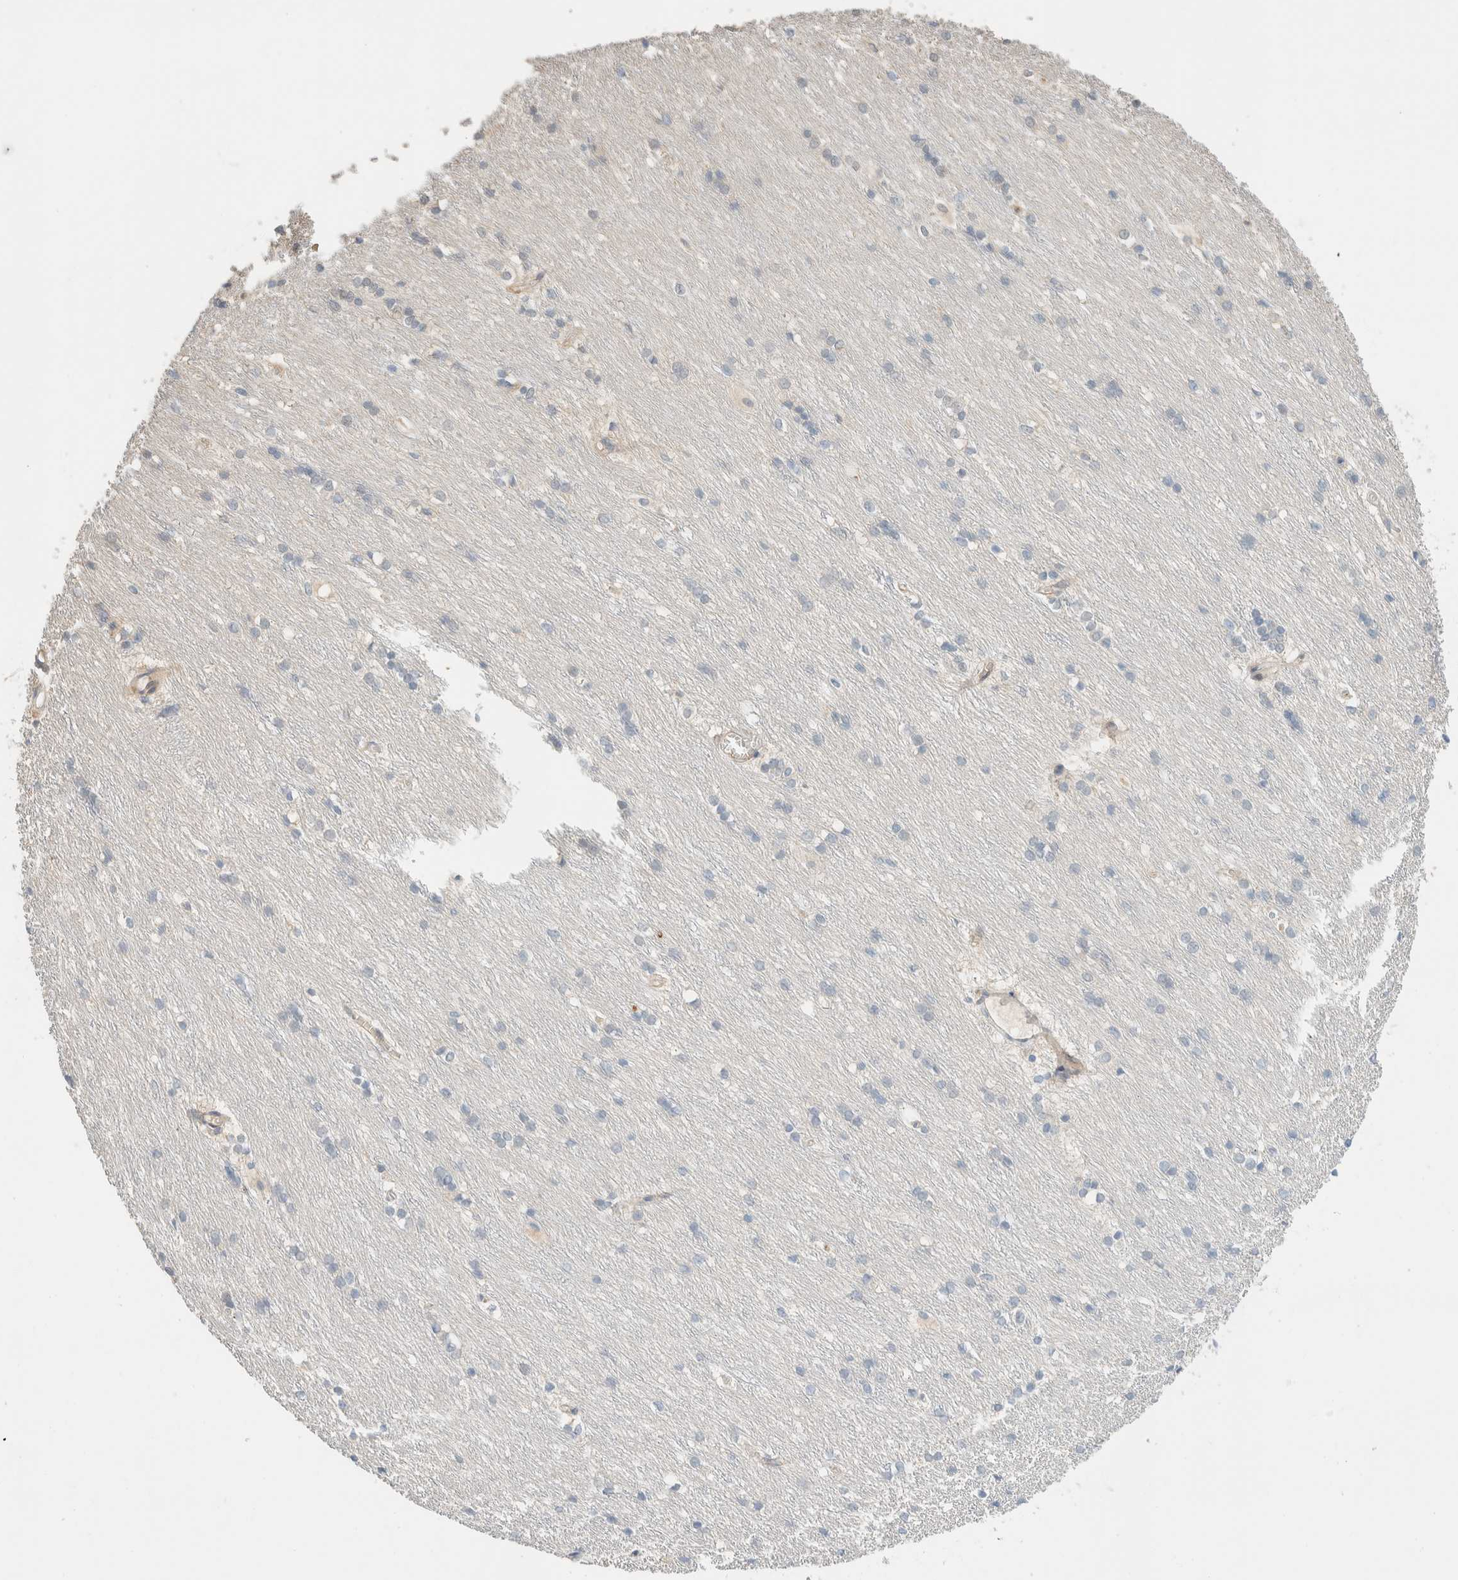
{"staining": {"intensity": "negative", "quantity": "none", "location": "none"}, "tissue": "caudate", "cell_type": "Glial cells", "image_type": "normal", "snomed": [{"axis": "morphology", "description": "Normal tissue, NOS"}, {"axis": "topography", "description": "Lateral ventricle wall"}], "caption": "Immunohistochemical staining of normal human caudate demonstrates no significant expression in glial cells.", "gene": "SETD4", "patient": {"sex": "female", "age": 19}}